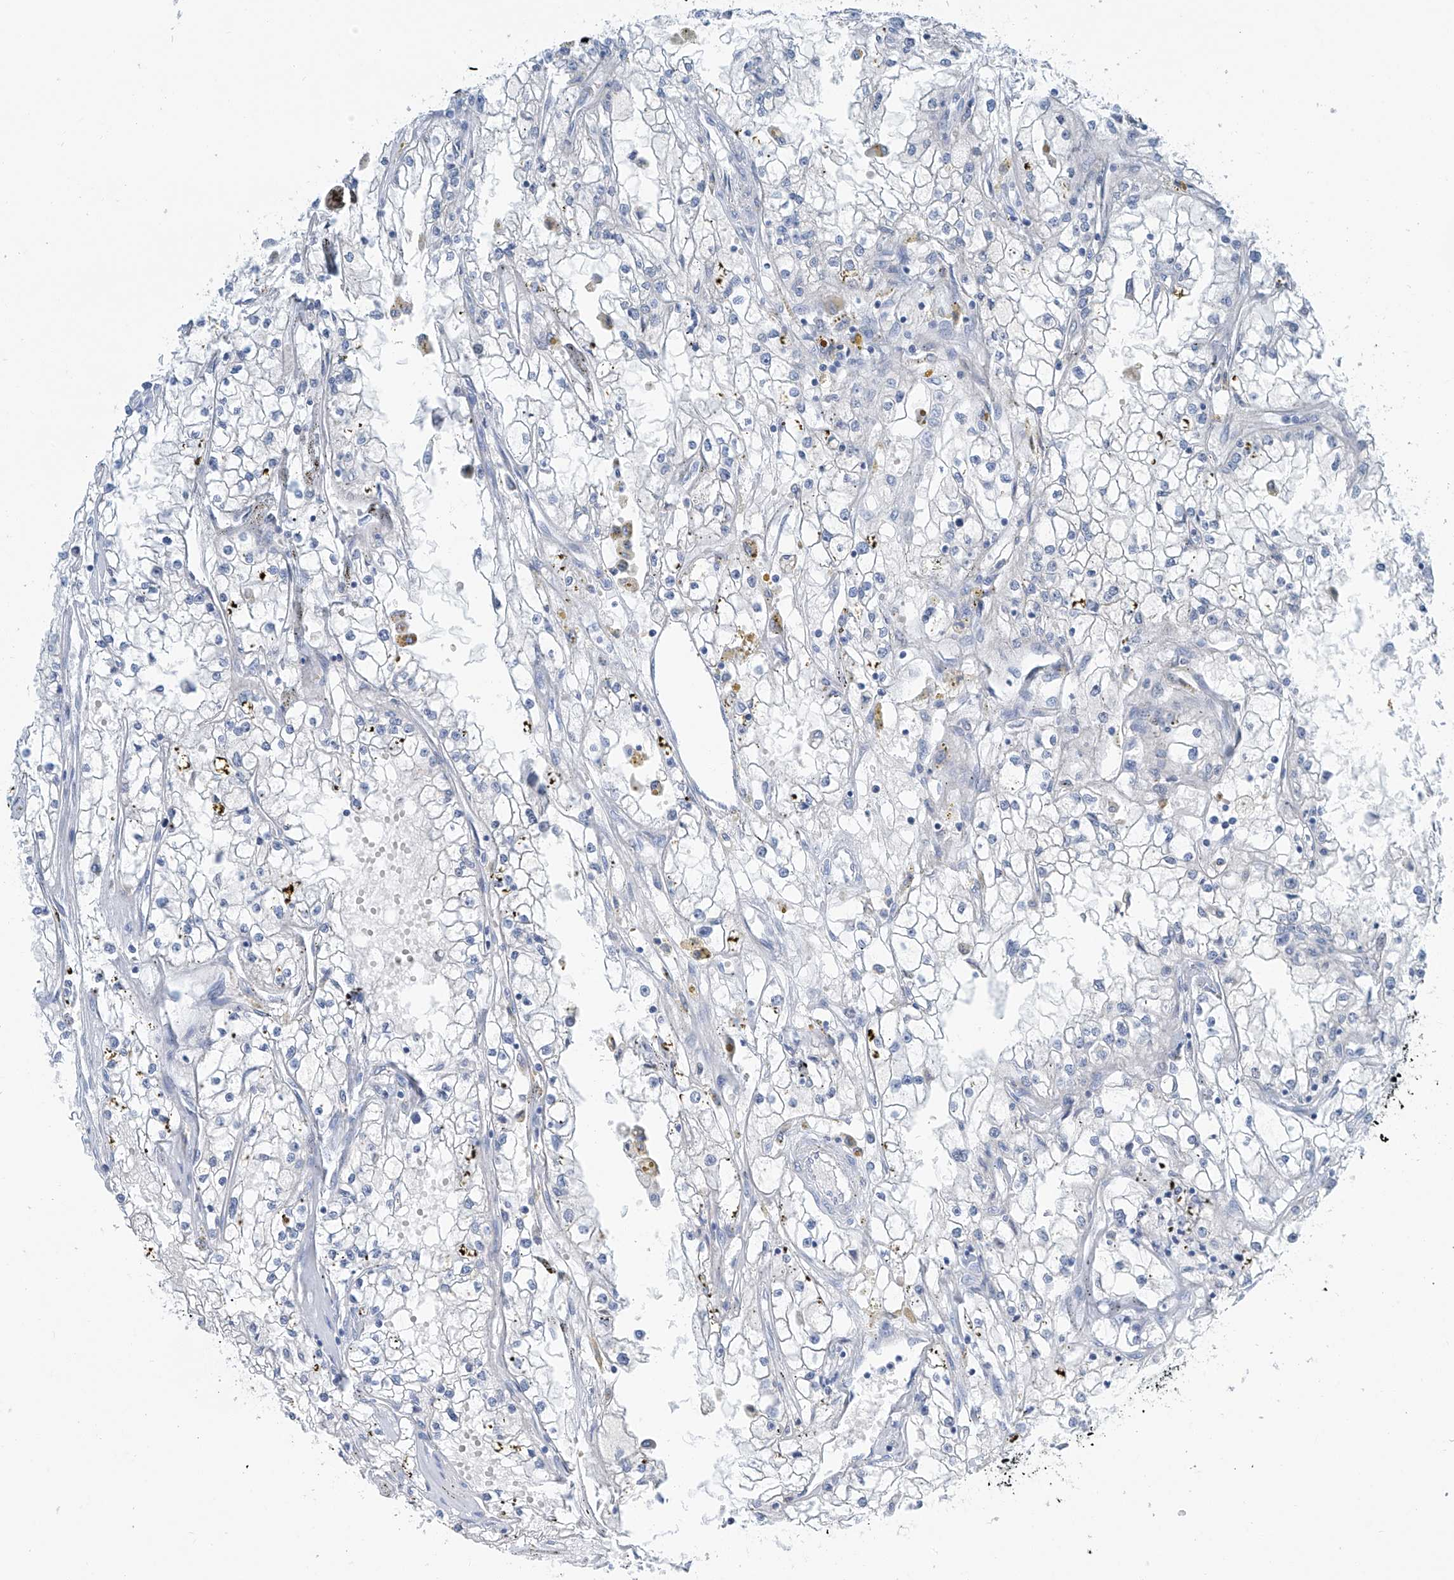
{"staining": {"intensity": "negative", "quantity": "none", "location": "none"}, "tissue": "renal cancer", "cell_type": "Tumor cells", "image_type": "cancer", "snomed": [{"axis": "morphology", "description": "Adenocarcinoma, NOS"}, {"axis": "topography", "description": "Kidney"}], "caption": "DAB (3,3'-diaminobenzidine) immunohistochemical staining of renal adenocarcinoma shows no significant staining in tumor cells.", "gene": "SGO2", "patient": {"sex": "male", "age": 56}}